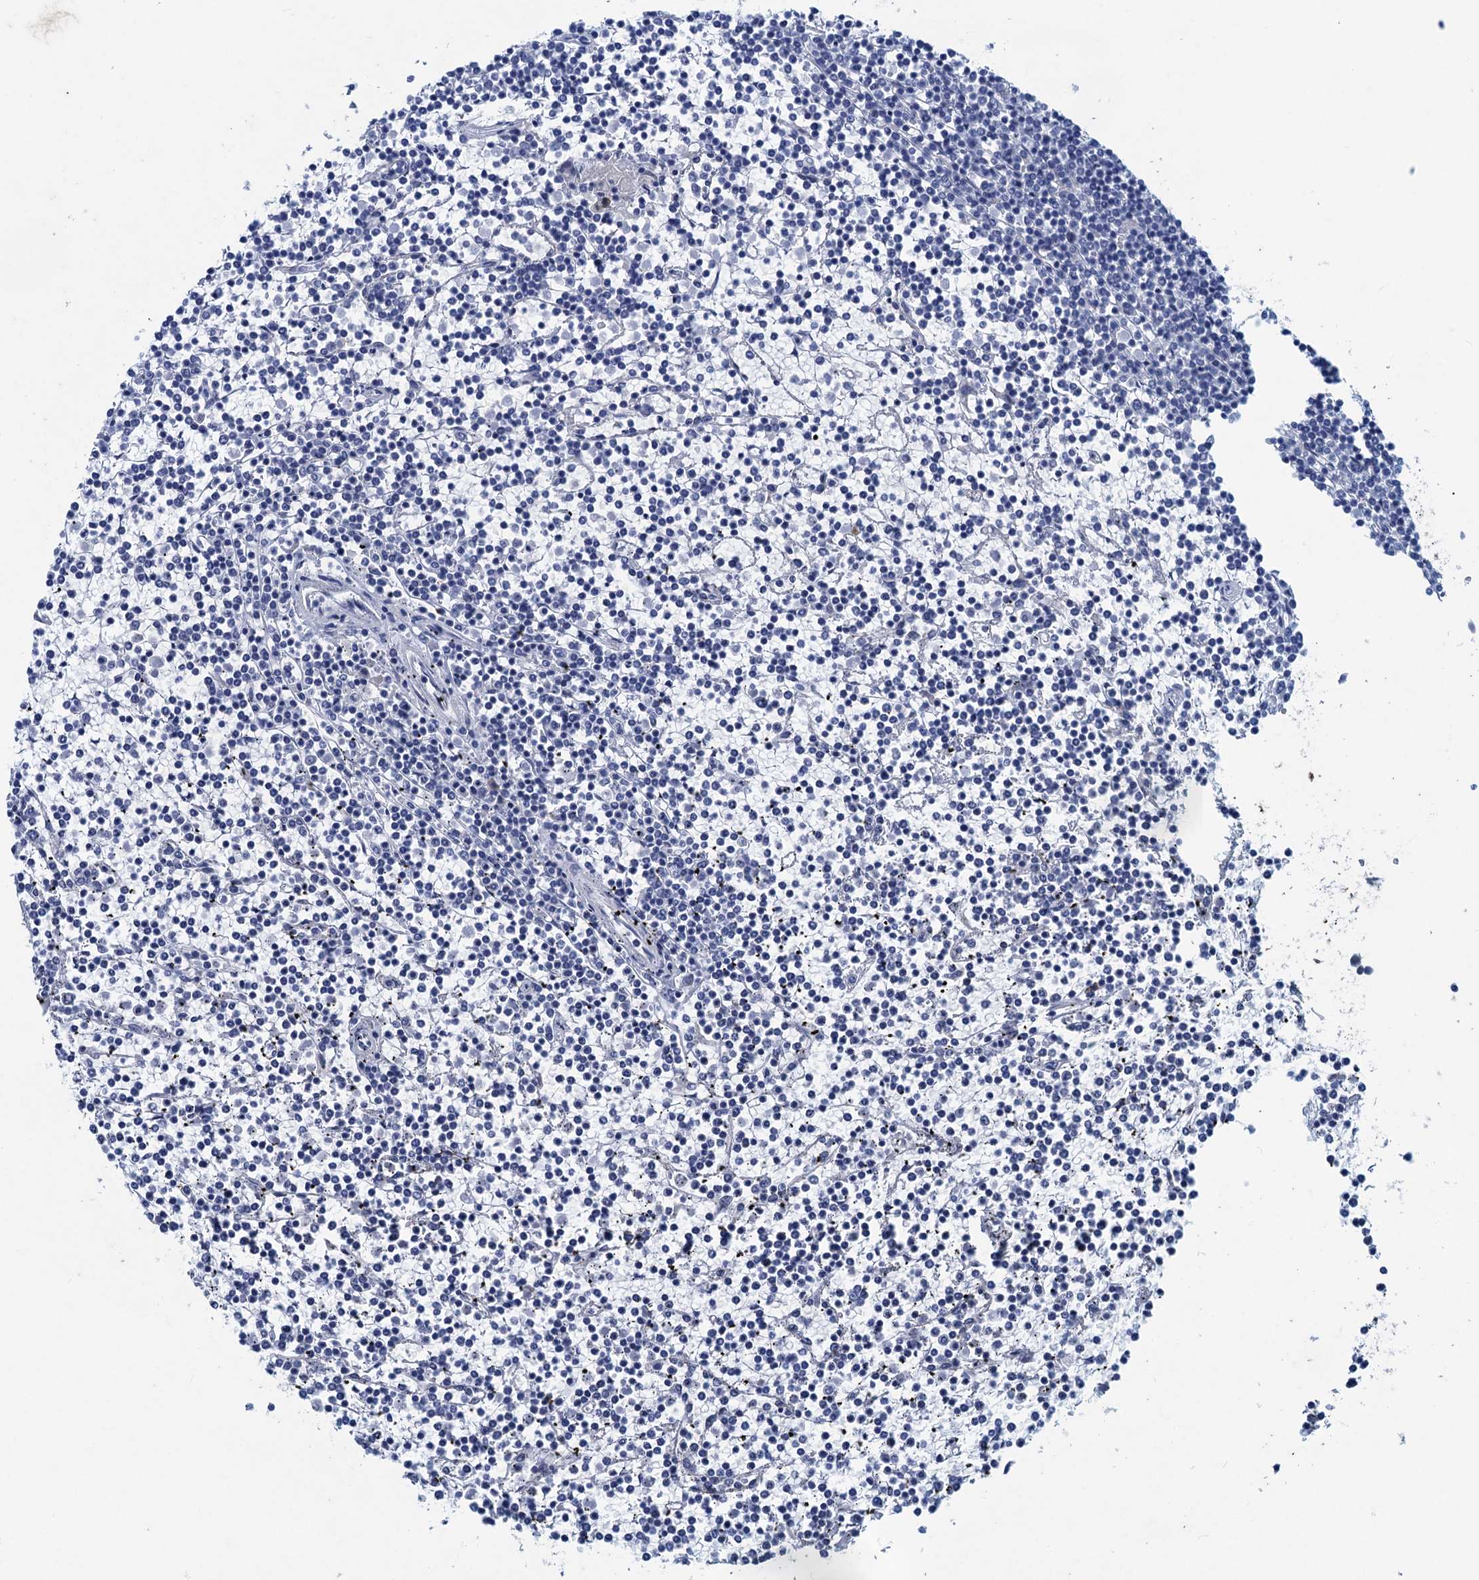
{"staining": {"intensity": "negative", "quantity": "none", "location": "none"}, "tissue": "lymphoma", "cell_type": "Tumor cells", "image_type": "cancer", "snomed": [{"axis": "morphology", "description": "Malignant lymphoma, non-Hodgkin's type, Low grade"}, {"axis": "topography", "description": "Spleen"}], "caption": "Immunohistochemistry (IHC) micrograph of neoplastic tissue: lymphoma stained with DAB demonstrates no significant protein expression in tumor cells. Nuclei are stained in blue.", "gene": "HAPSTR1", "patient": {"sex": "female", "age": 19}}